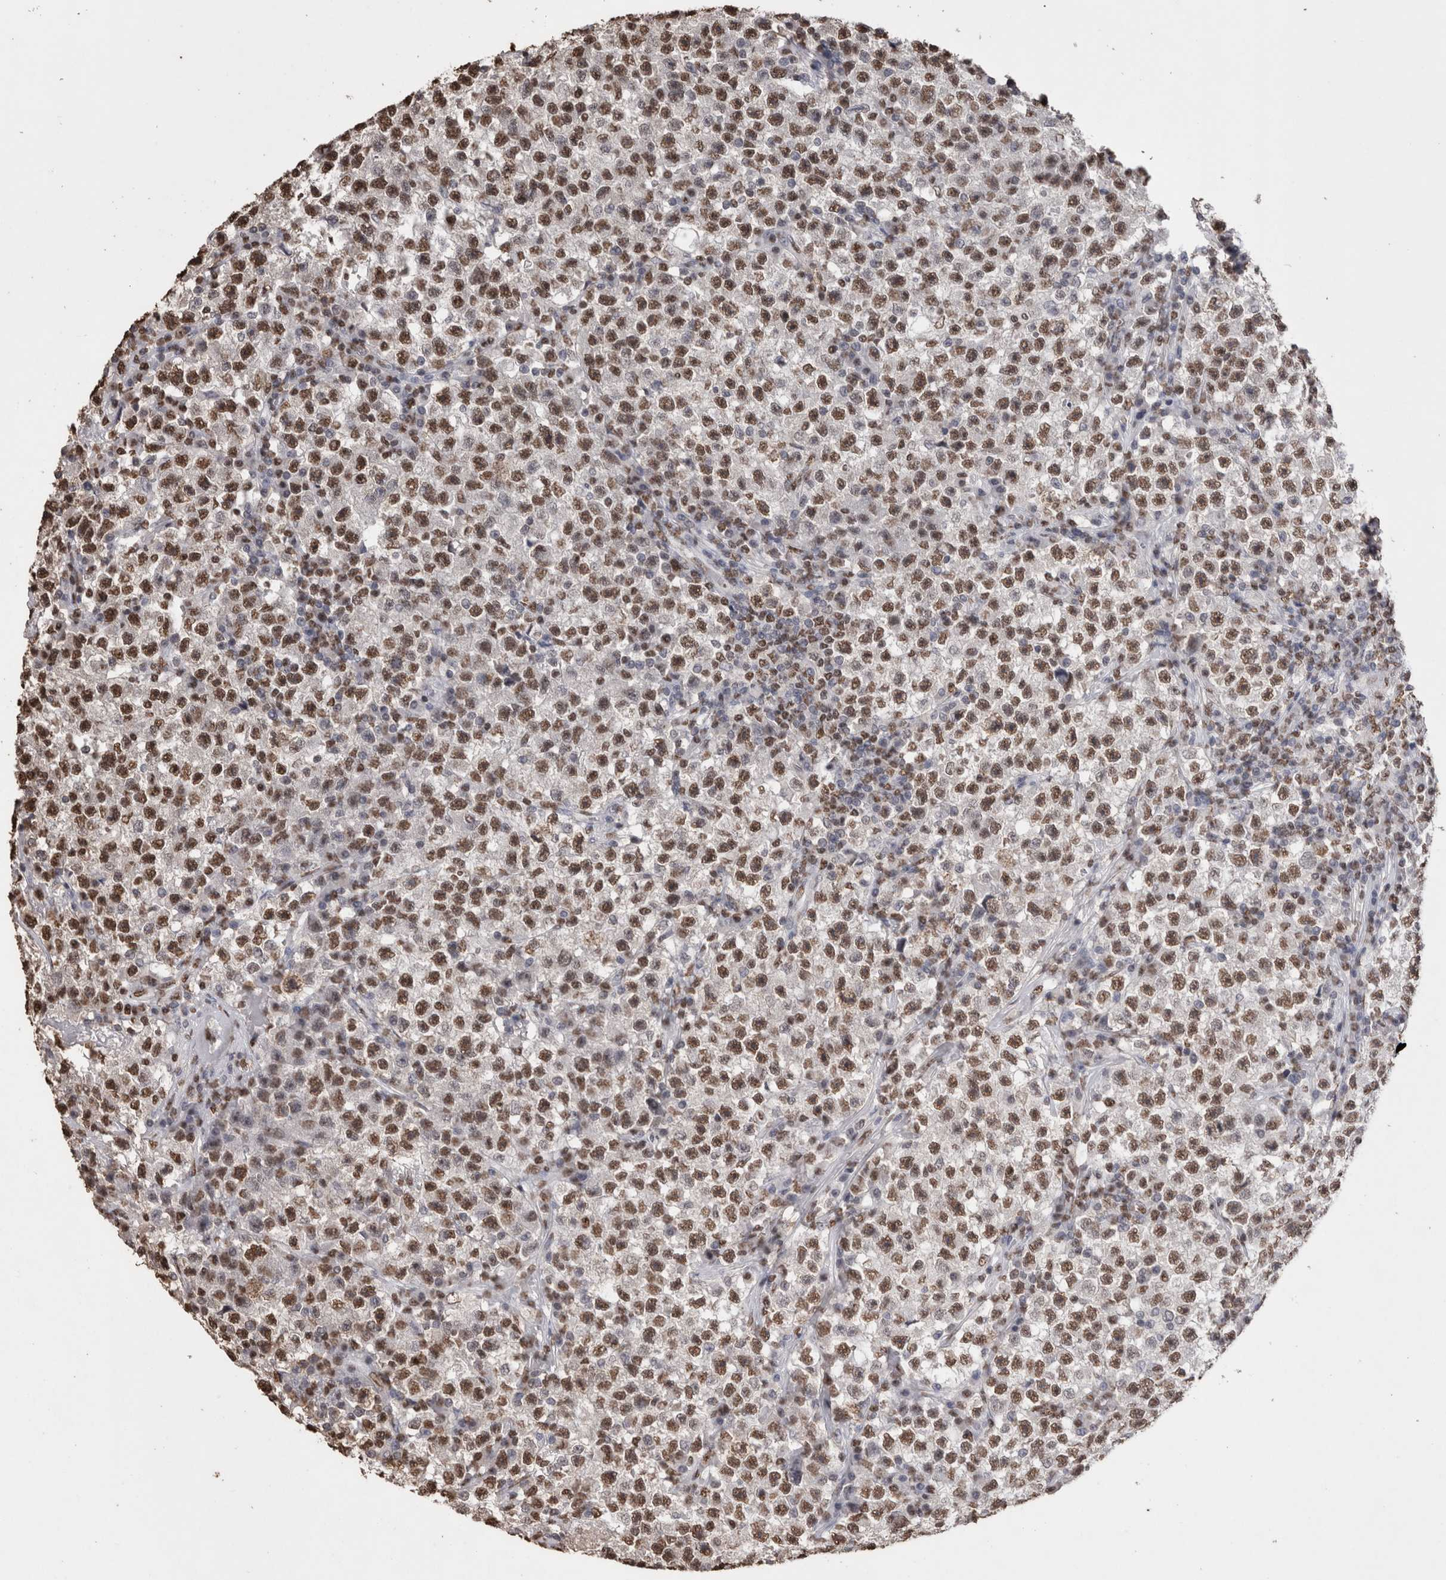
{"staining": {"intensity": "moderate", "quantity": ">75%", "location": "nuclear"}, "tissue": "testis cancer", "cell_type": "Tumor cells", "image_type": "cancer", "snomed": [{"axis": "morphology", "description": "Seminoma, NOS"}, {"axis": "topography", "description": "Testis"}], "caption": "Human testis cancer stained for a protein (brown) demonstrates moderate nuclear positive positivity in about >75% of tumor cells.", "gene": "NTHL1", "patient": {"sex": "male", "age": 22}}